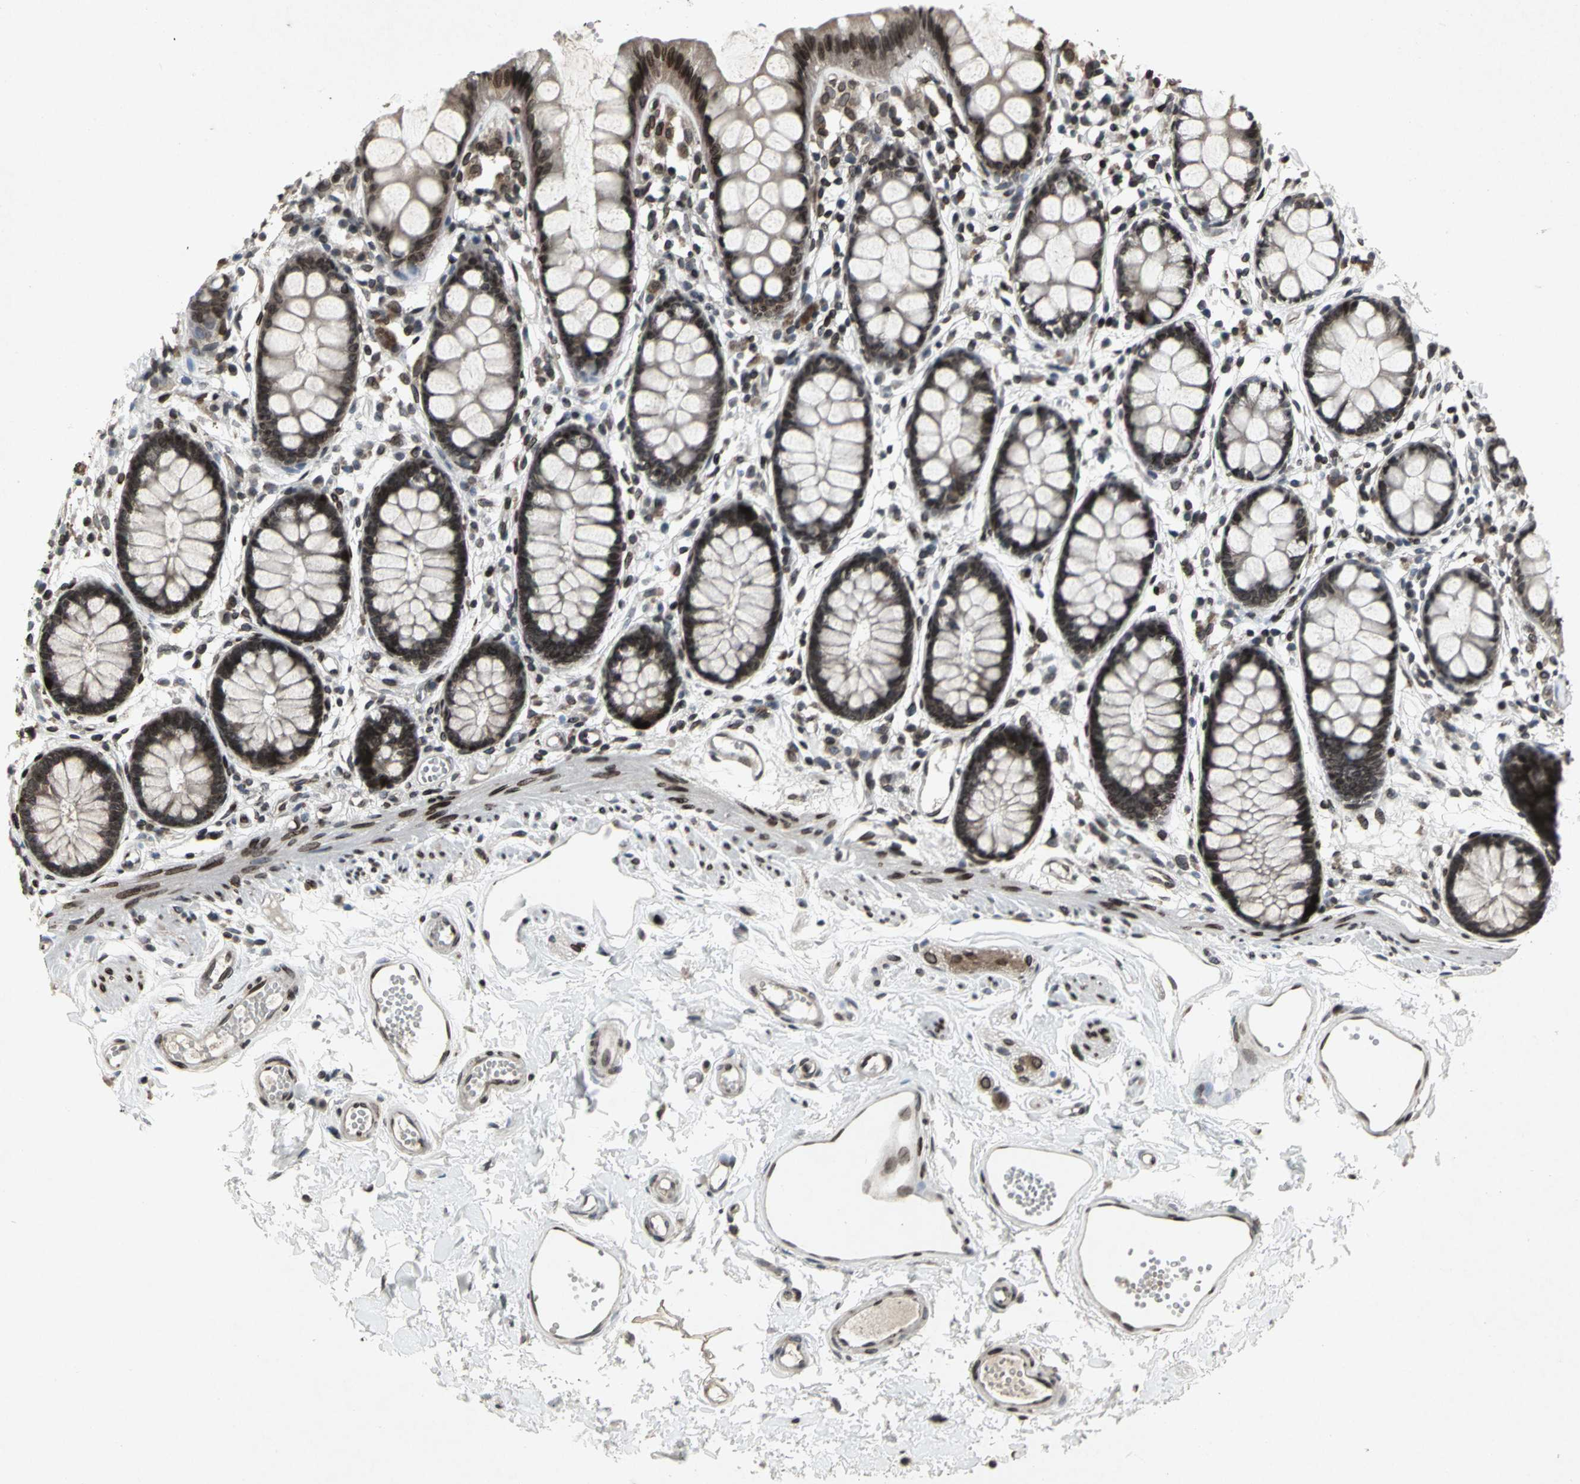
{"staining": {"intensity": "strong", "quantity": ">75%", "location": "nuclear"}, "tissue": "rectum", "cell_type": "Glandular cells", "image_type": "normal", "snomed": [{"axis": "morphology", "description": "Normal tissue, NOS"}, {"axis": "topography", "description": "Rectum"}], "caption": "DAB (3,3'-diaminobenzidine) immunohistochemical staining of benign human rectum reveals strong nuclear protein expression in approximately >75% of glandular cells.", "gene": "SH2B3", "patient": {"sex": "female", "age": 66}}